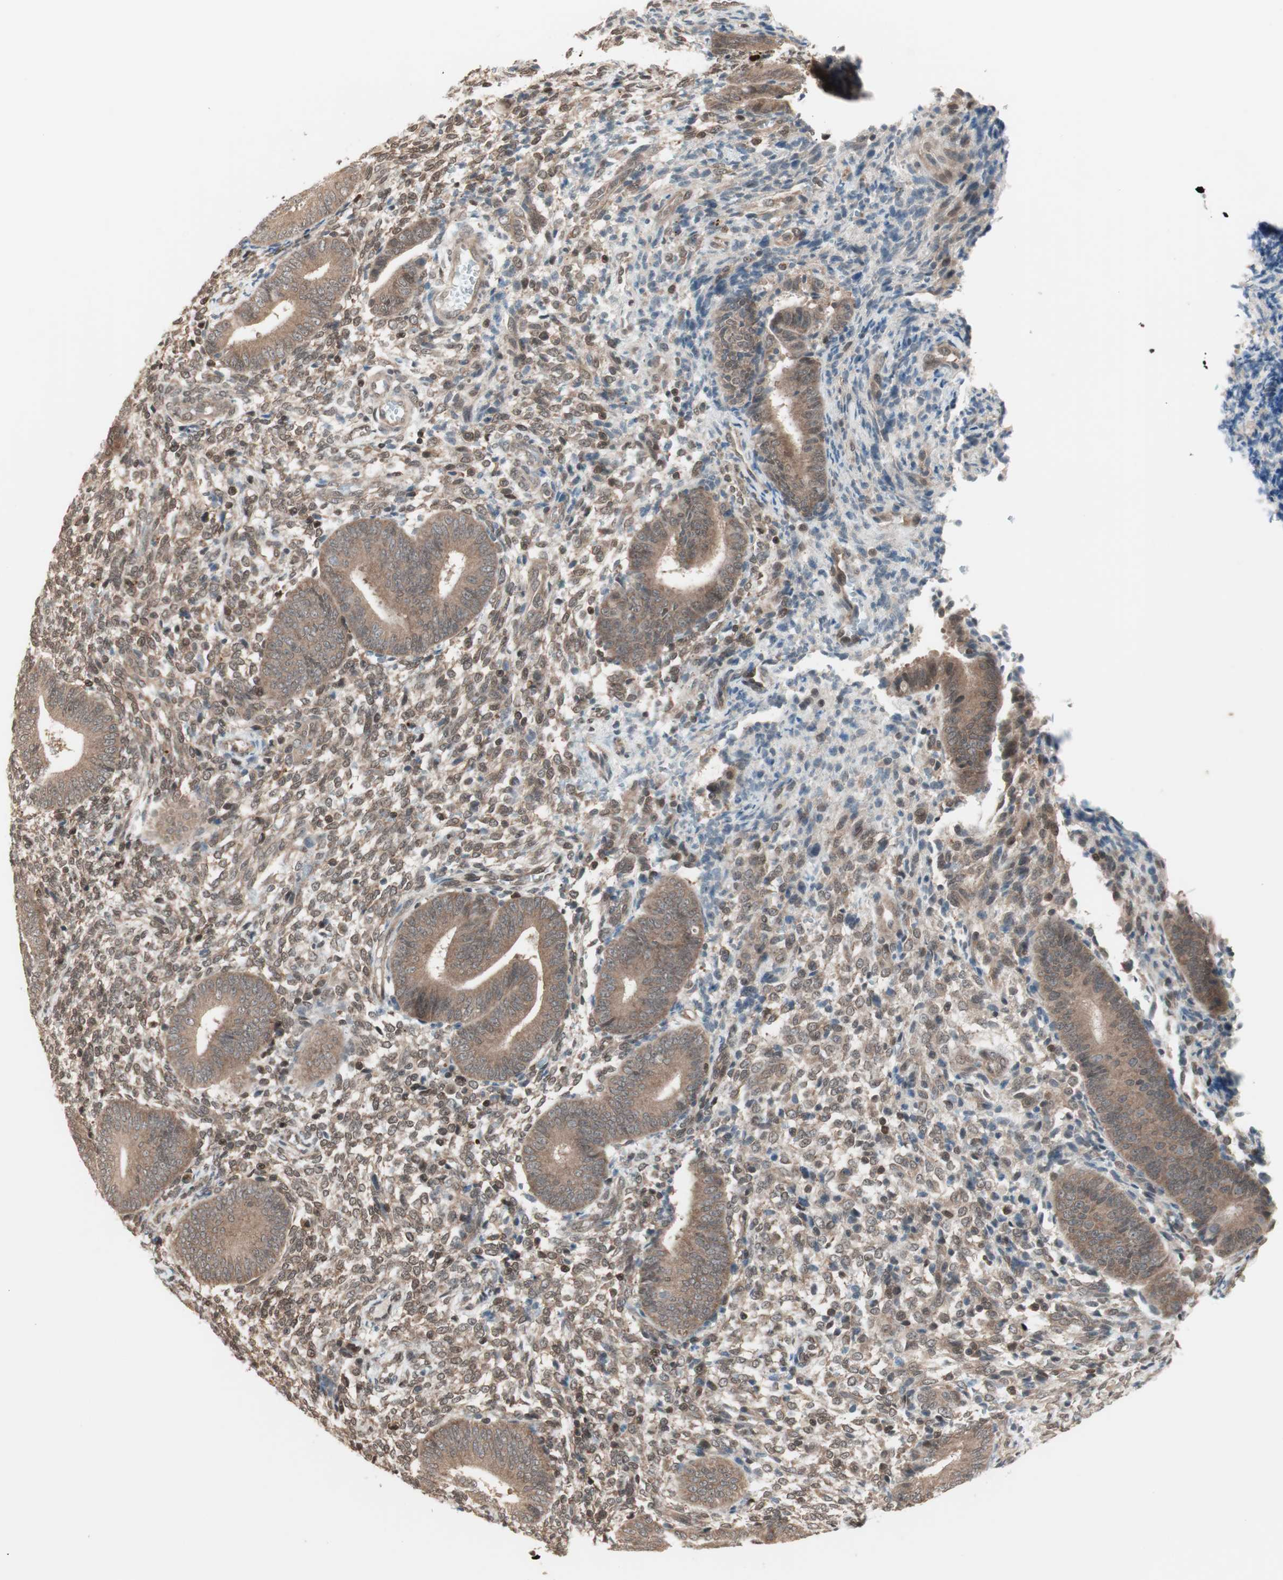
{"staining": {"intensity": "moderate", "quantity": "25%-75%", "location": "cytoplasmic/membranous"}, "tissue": "endometrium", "cell_type": "Cells in endometrial stroma", "image_type": "normal", "snomed": [{"axis": "morphology", "description": "Normal tissue, NOS"}, {"axis": "topography", "description": "Uterus"}, {"axis": "topography", "description": "Endometrium"}], "caption": "A brown stain shows moderate cytoplasmic/membranous expression of a protein in cells in endometrial stroma of unremarkable endometrium. The protein is shown in brown color, while the nuclei are stained blue.", "gene": "UBE2I", "patient": {"sex": "female", "age": 33}}